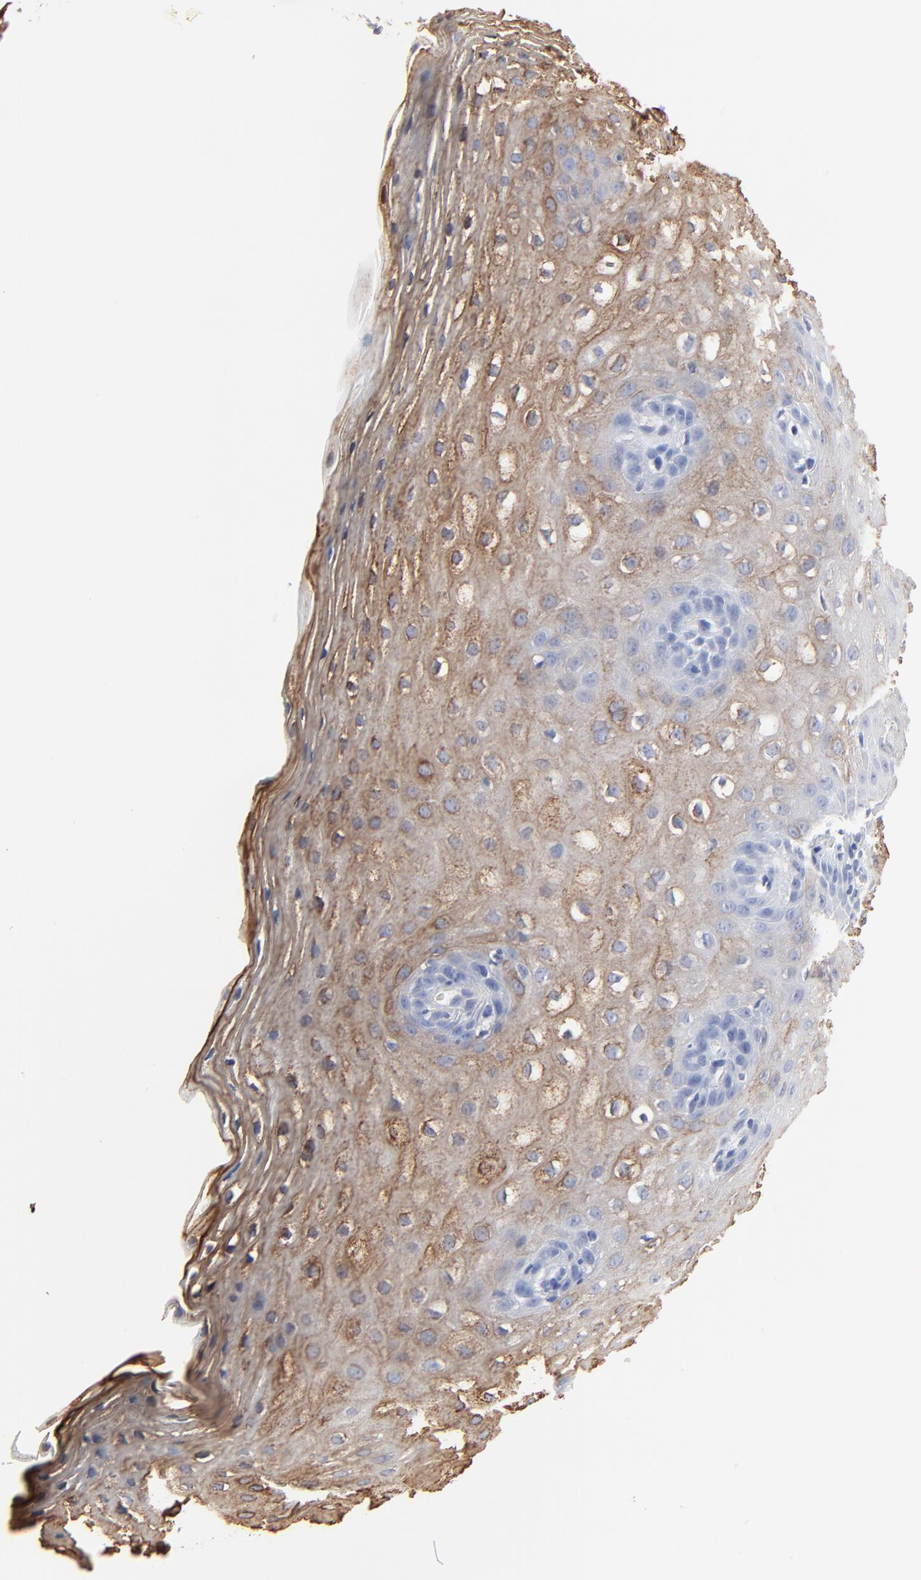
{"staining": {"intensity": "moderate", "quantity": ">75%", "location": "cytoplasmic/membranous"}, "tissue": "esophagus", "cell_type": "Squamous epithelial cells", "image_type": "normal", "snomed": [{"axis": "morphology", "description": "Normal tissue, NOS"}, {"axis": "topography", "description": "Esophagus"}], "caption": "Immunohistochemistry (IHC) image of benign esophagus: esophagus stained using immunohistochemistry reveals medium levels of moderate protein expression localized specifically in the cytoplasmic/membranous of squamous epithelial cells, appearing as a cytoplasmic/membranous brown color.", "gene": "LCN2", "patient": {"sex": "female", "age": 70}}